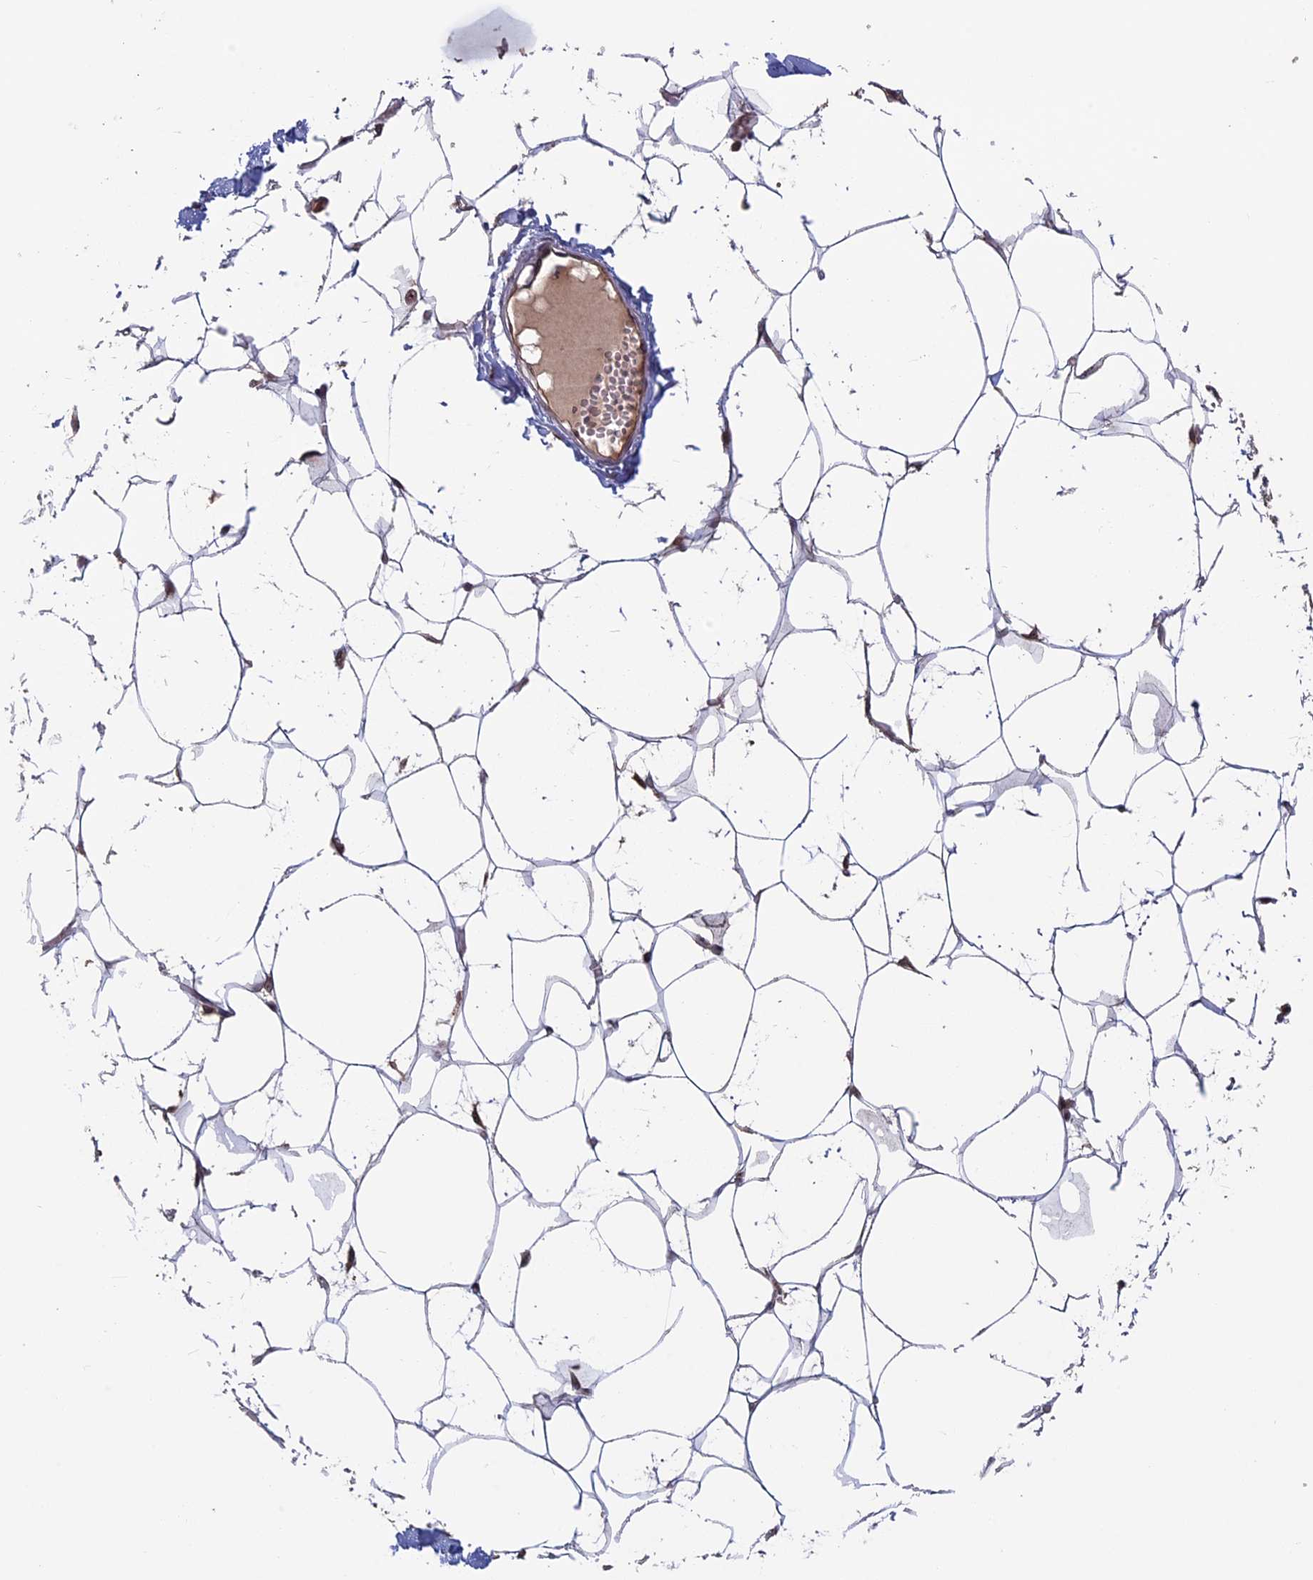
{"staining": {"intensity": "negative", "quantity": "none", "location": "none"}, "tissue": "breast", "cell_type": "Adipocytes", "image_type": "normal", "snomed": [{"axis": "morphology", "description": "Normal tissue, NOS"}, {"axis": "topography", "description": "Breast"}], "caption": "Normal breast was stained to show a protein in brown. There is no significant staining in adipocytes. Nuclei are stained in blue.", "gene": "CACTIN", "patient": {"sex": "female", "age": 27}}